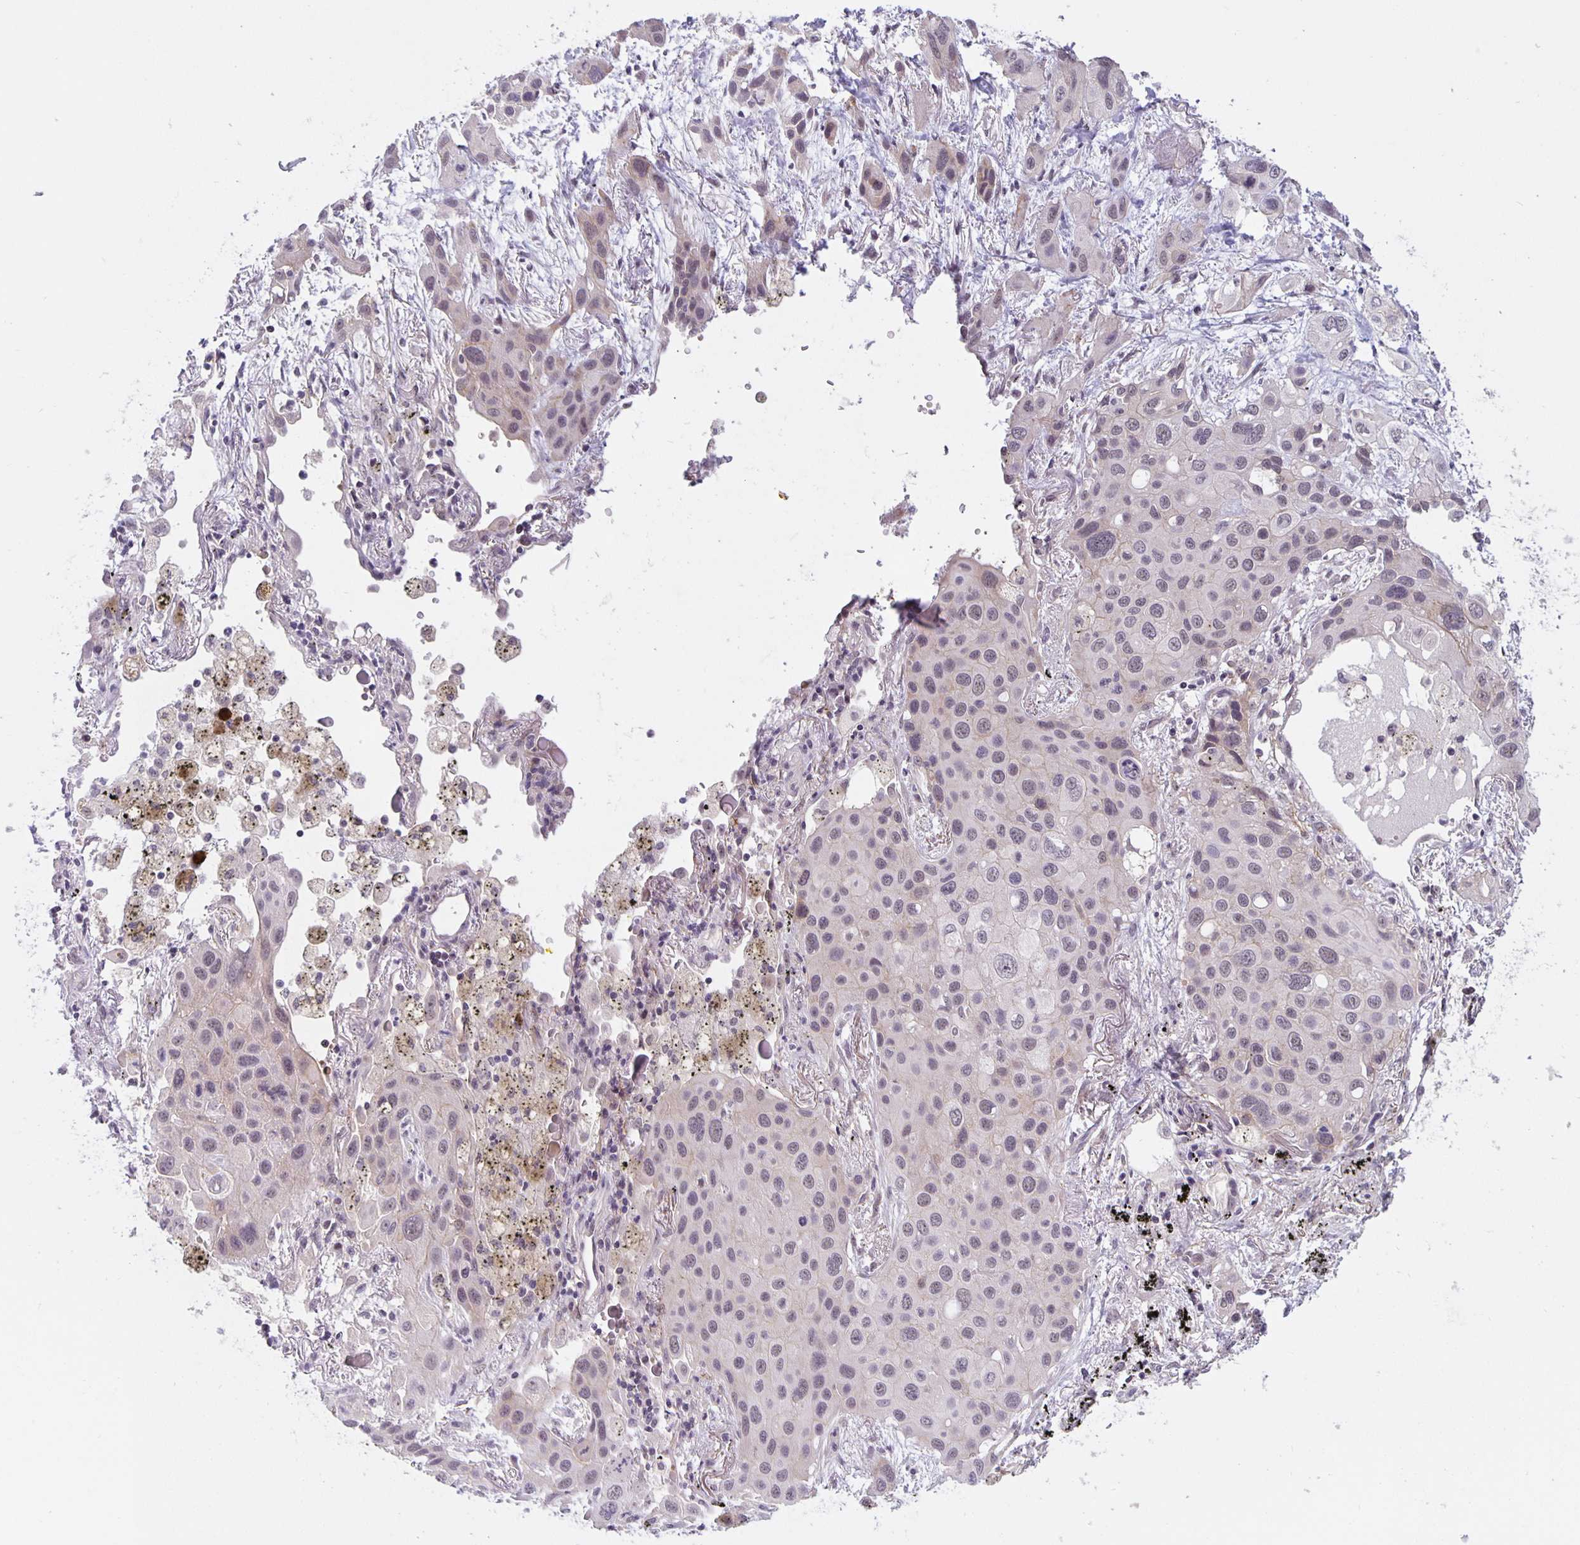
{"staining": {"intensity": "negative", "quantity": "none", "location": "none"}, "tissue": "lung cancer", "cell_type": "Tumor cells", "image_type": "cancer", "snomed": [{"axis": "morphology", "description": "Squamous cell carcinoma, NOS"}, {"axis": "morphology", "description": "Squamous cell carcinoma, metastatic, NOS"}, {"axis": "topography", "description": "Lung"}], "caption": "A micrograph of lung cancer (metastatic squamous cell carcinoma) stained for a protein demonstrates no brown staining in tumor cells.", "gene": "ARVCF", "patient": {"sex": "male", "age": 59}}